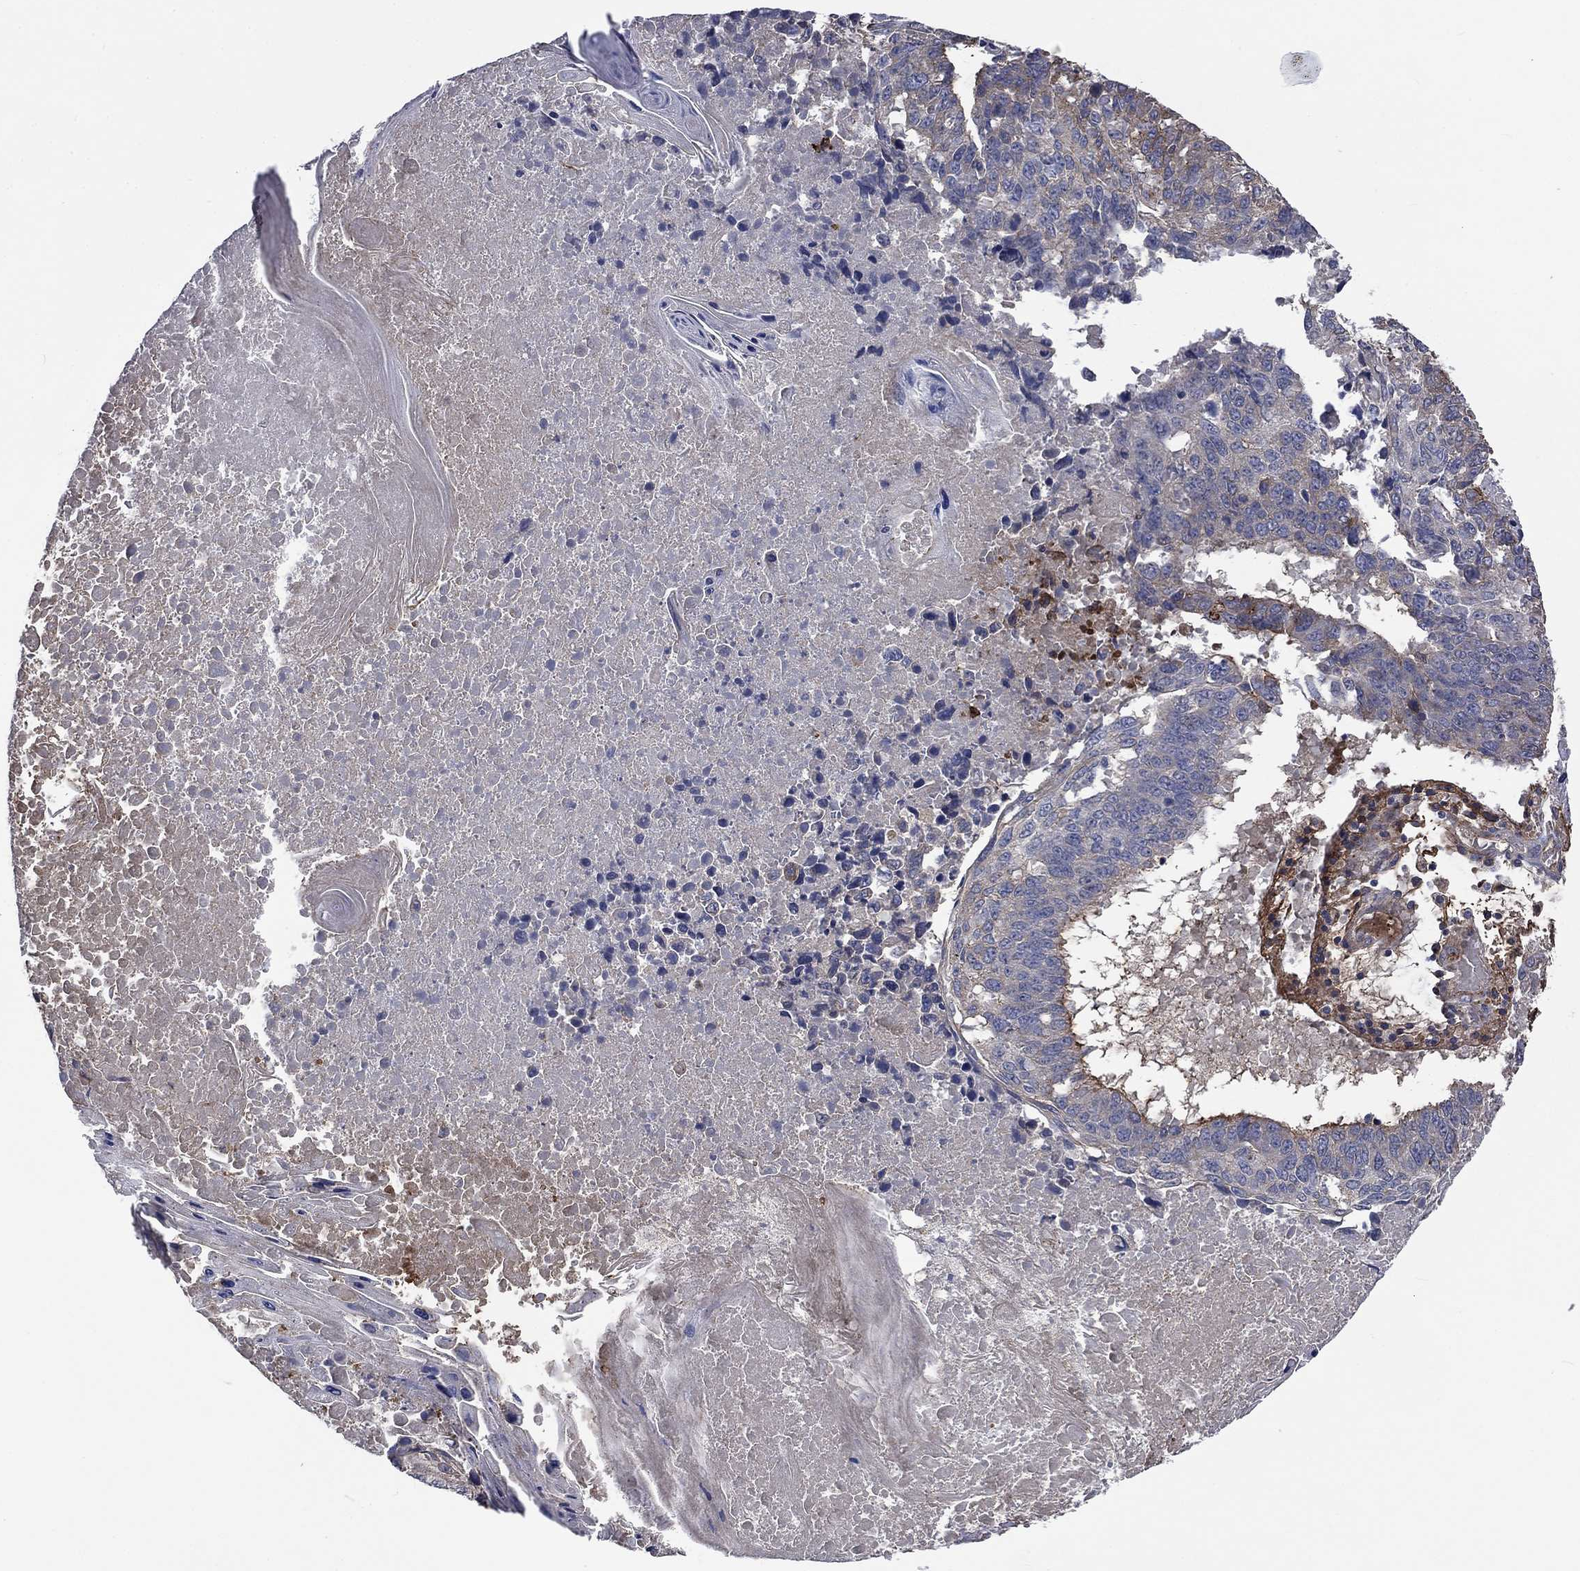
{"staining": {"intensity": "negative", "quantity": "none", "location": "none"}, "tissue": "lung cancer", "cell_type": "Tumor cells", "image_type": "cancer", "snomed": [{"axis": "morphology", "description": "Squamous cell carcinoma, NOS"}, {"axis": "topography", "description": "Lung"}], "caption": "DAB (3,3'-diaminobenzidine) immunohistochemical staining of human squamous cell carcinoma (lung) reveals no significant positivity in tumor cells.", "gene": "VCAN", "patient": {"sex": "male", "age": 73}}